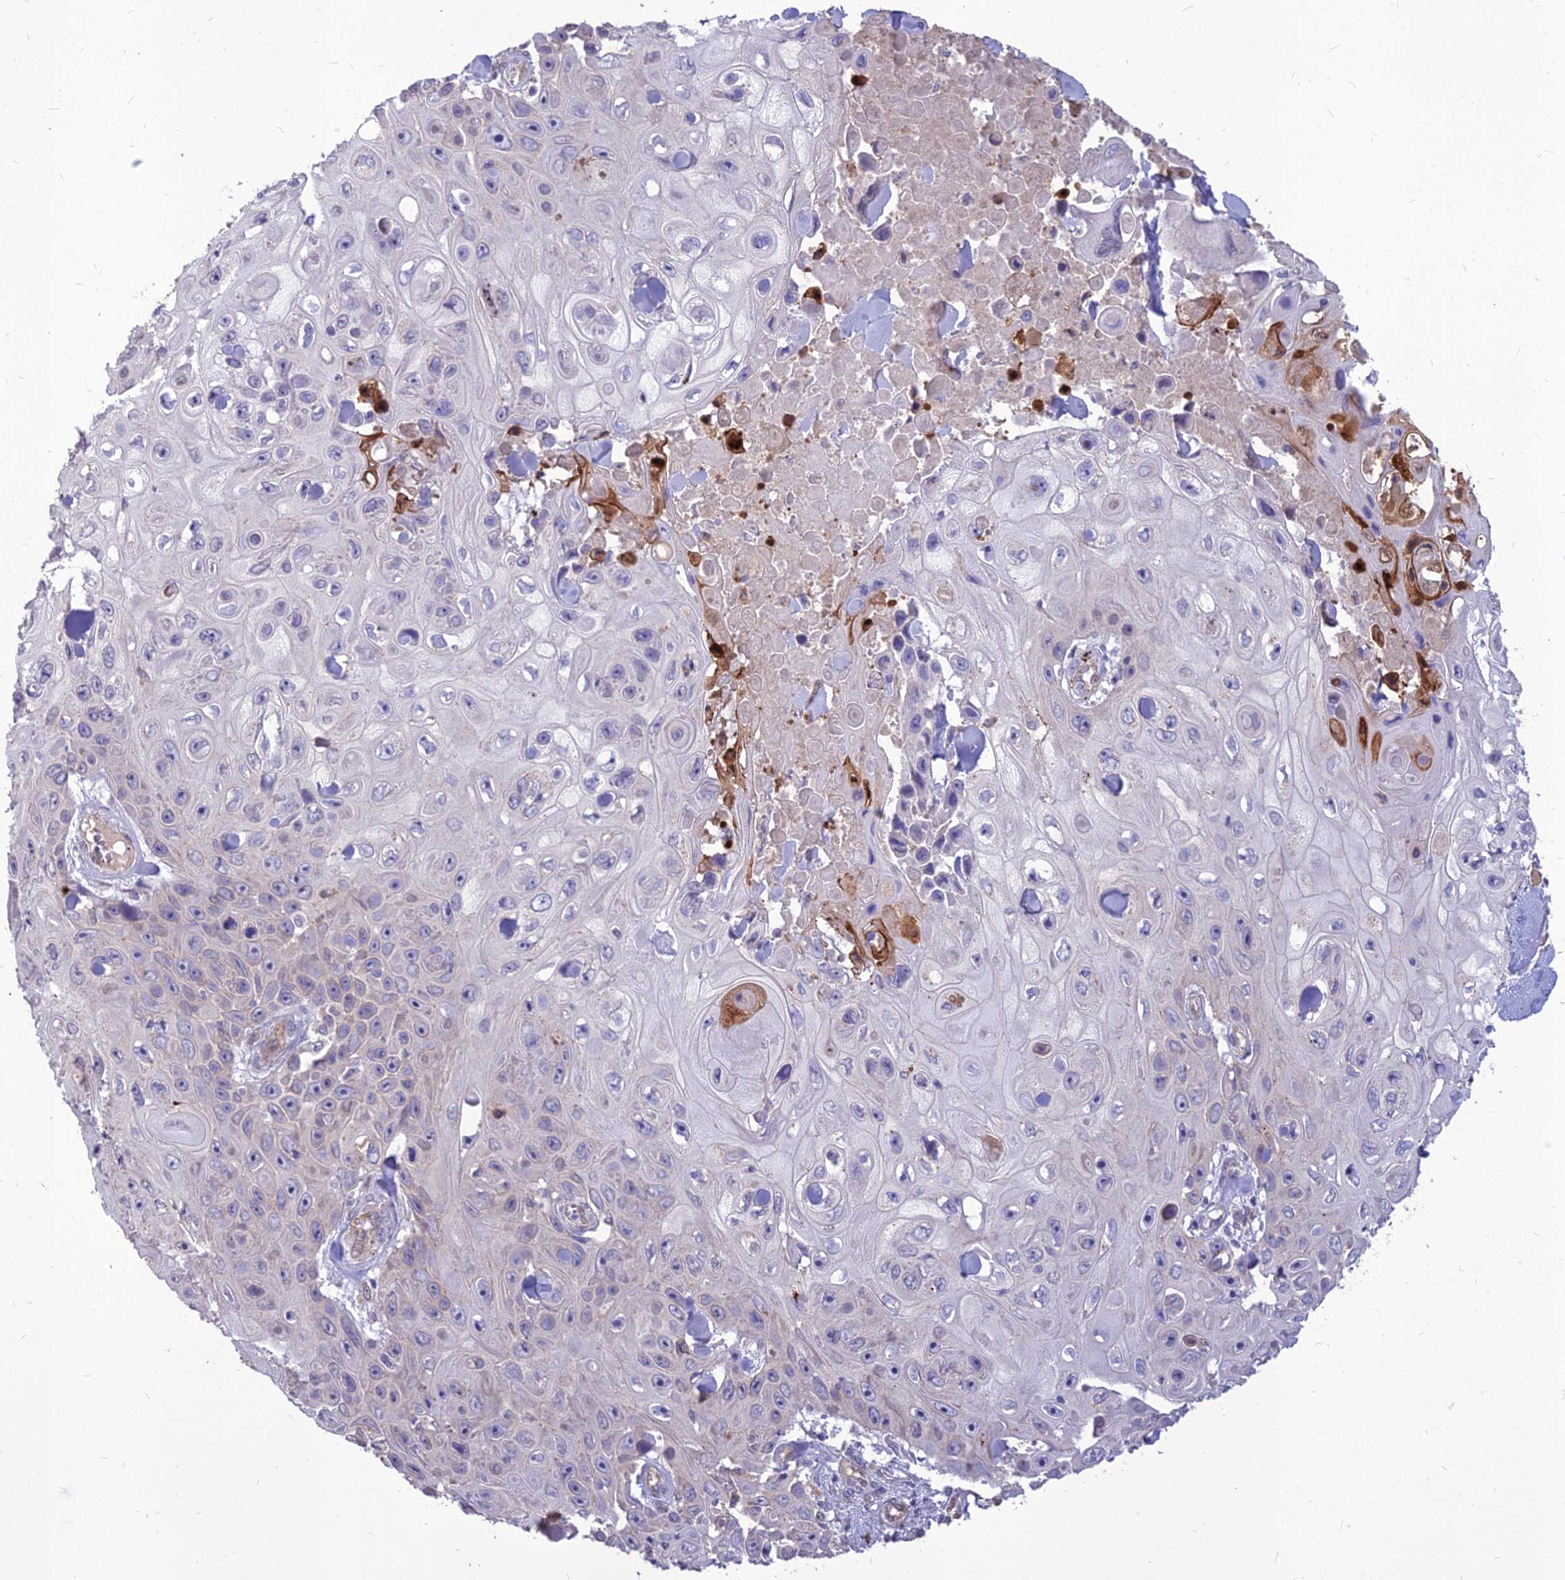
{"staining": {"intensity": "negative", "quantity": "none", "location": "none"}, "tissue": "skin cancer", "cell_type": "Tumor cells", "image_type": "cancer", "snomed": [{"axis": "morphology", "description": "Squamous cell carcinoma, NOS"}, {"axis": "topography", "description": "Skin"}], "caption": "Tumor cells show no significant positivity in skin cancer (squamous cell carcinoma).", "gene": "PCED1B", "patient": {"sex": "male", "age": 82}}